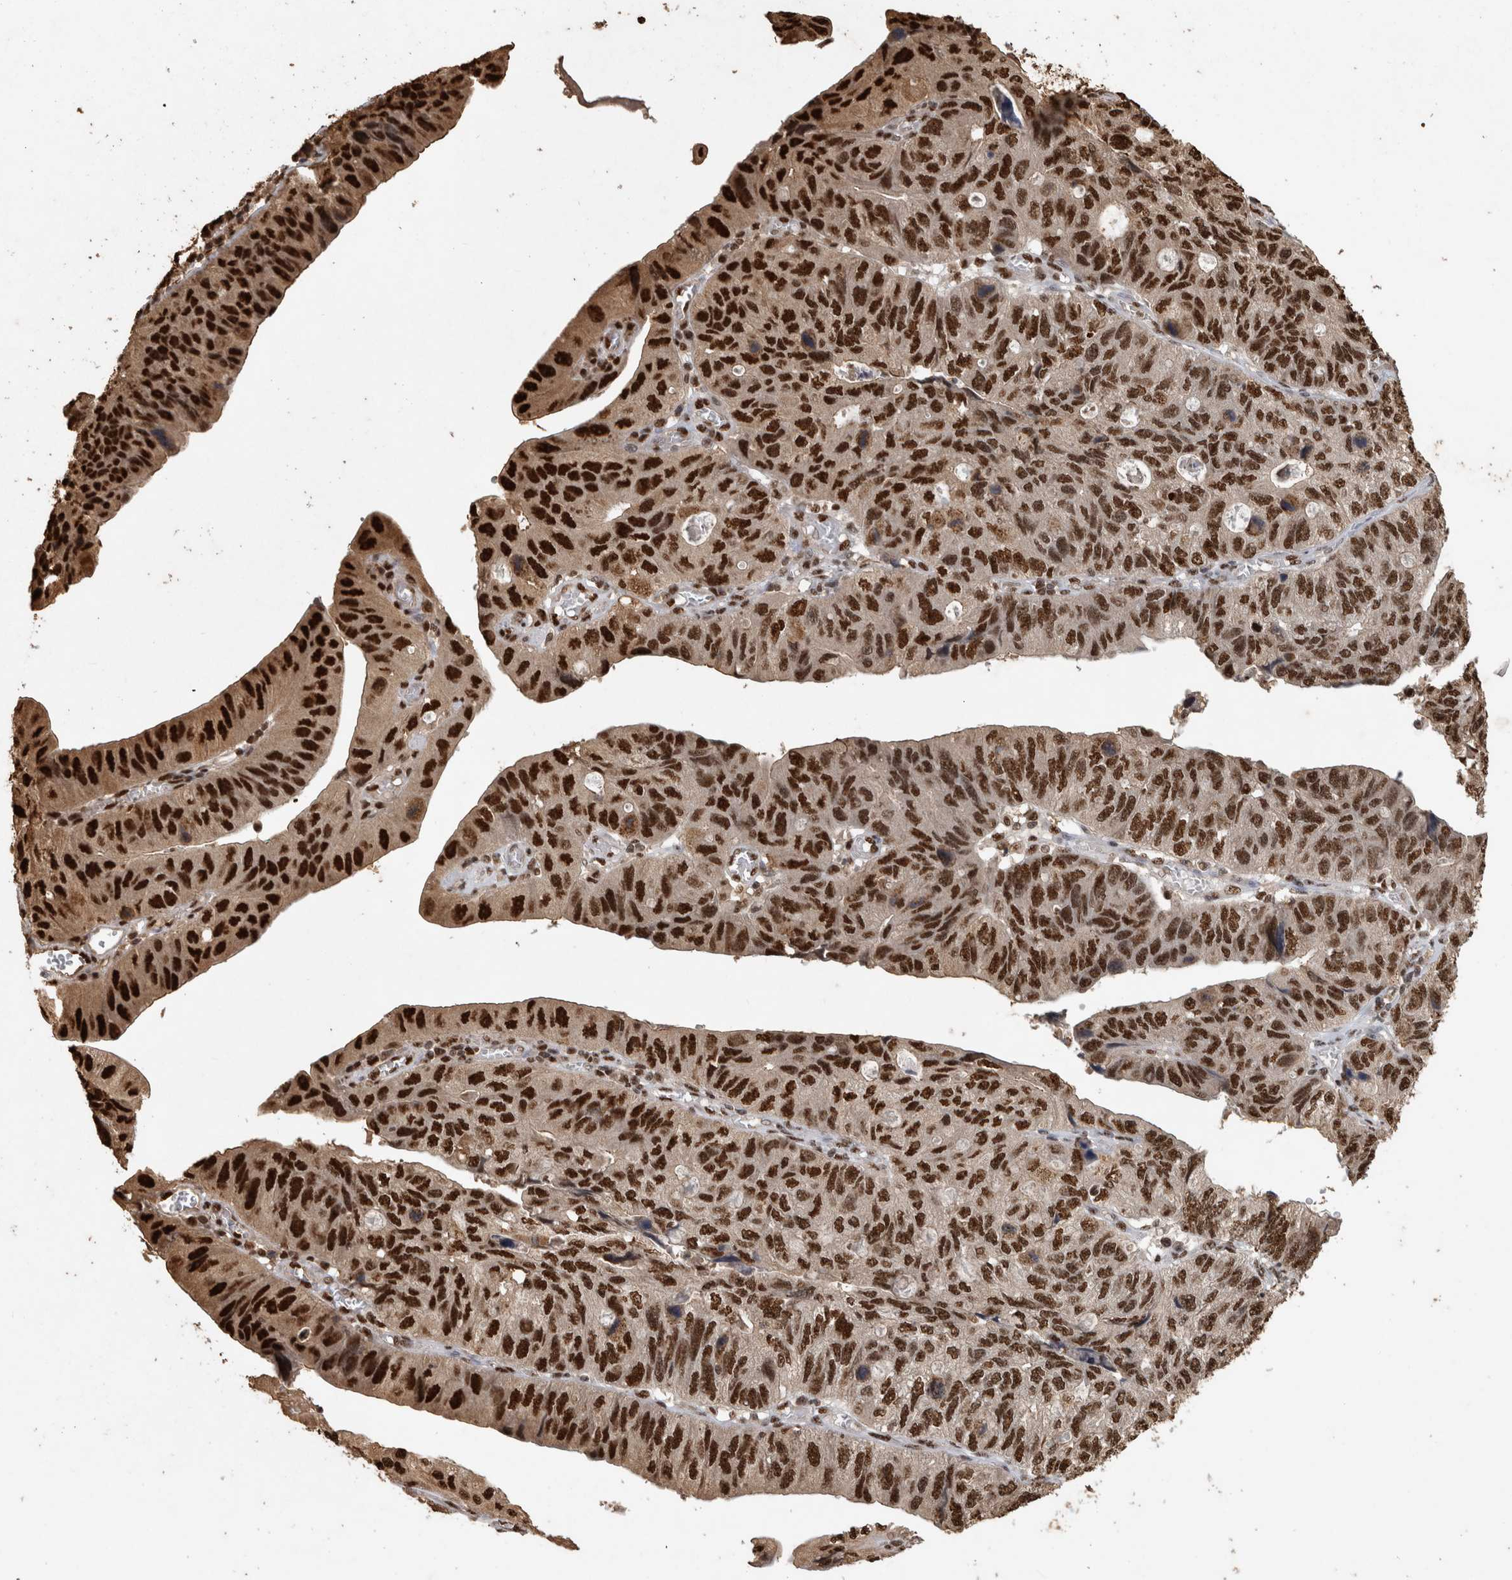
{"staining": {"intensity": "strong", "quantity": ">75%", "location": "nuclear"}, "tissue": "stomach cancer", "cell_type": "Tumor cells", "image_type": "cancer", "snomed": [{"axis": "morphology", "description": "Adenocarcinoma, NOS"}, {"axis": "topography", "description": "Stomach"}], "caption": "An image of stomach cancer stained for a protein displays strong nuclear brown staining in tumor cells.", "gene": "RAD50", "patient": {"sex": "male", "age": 59}}